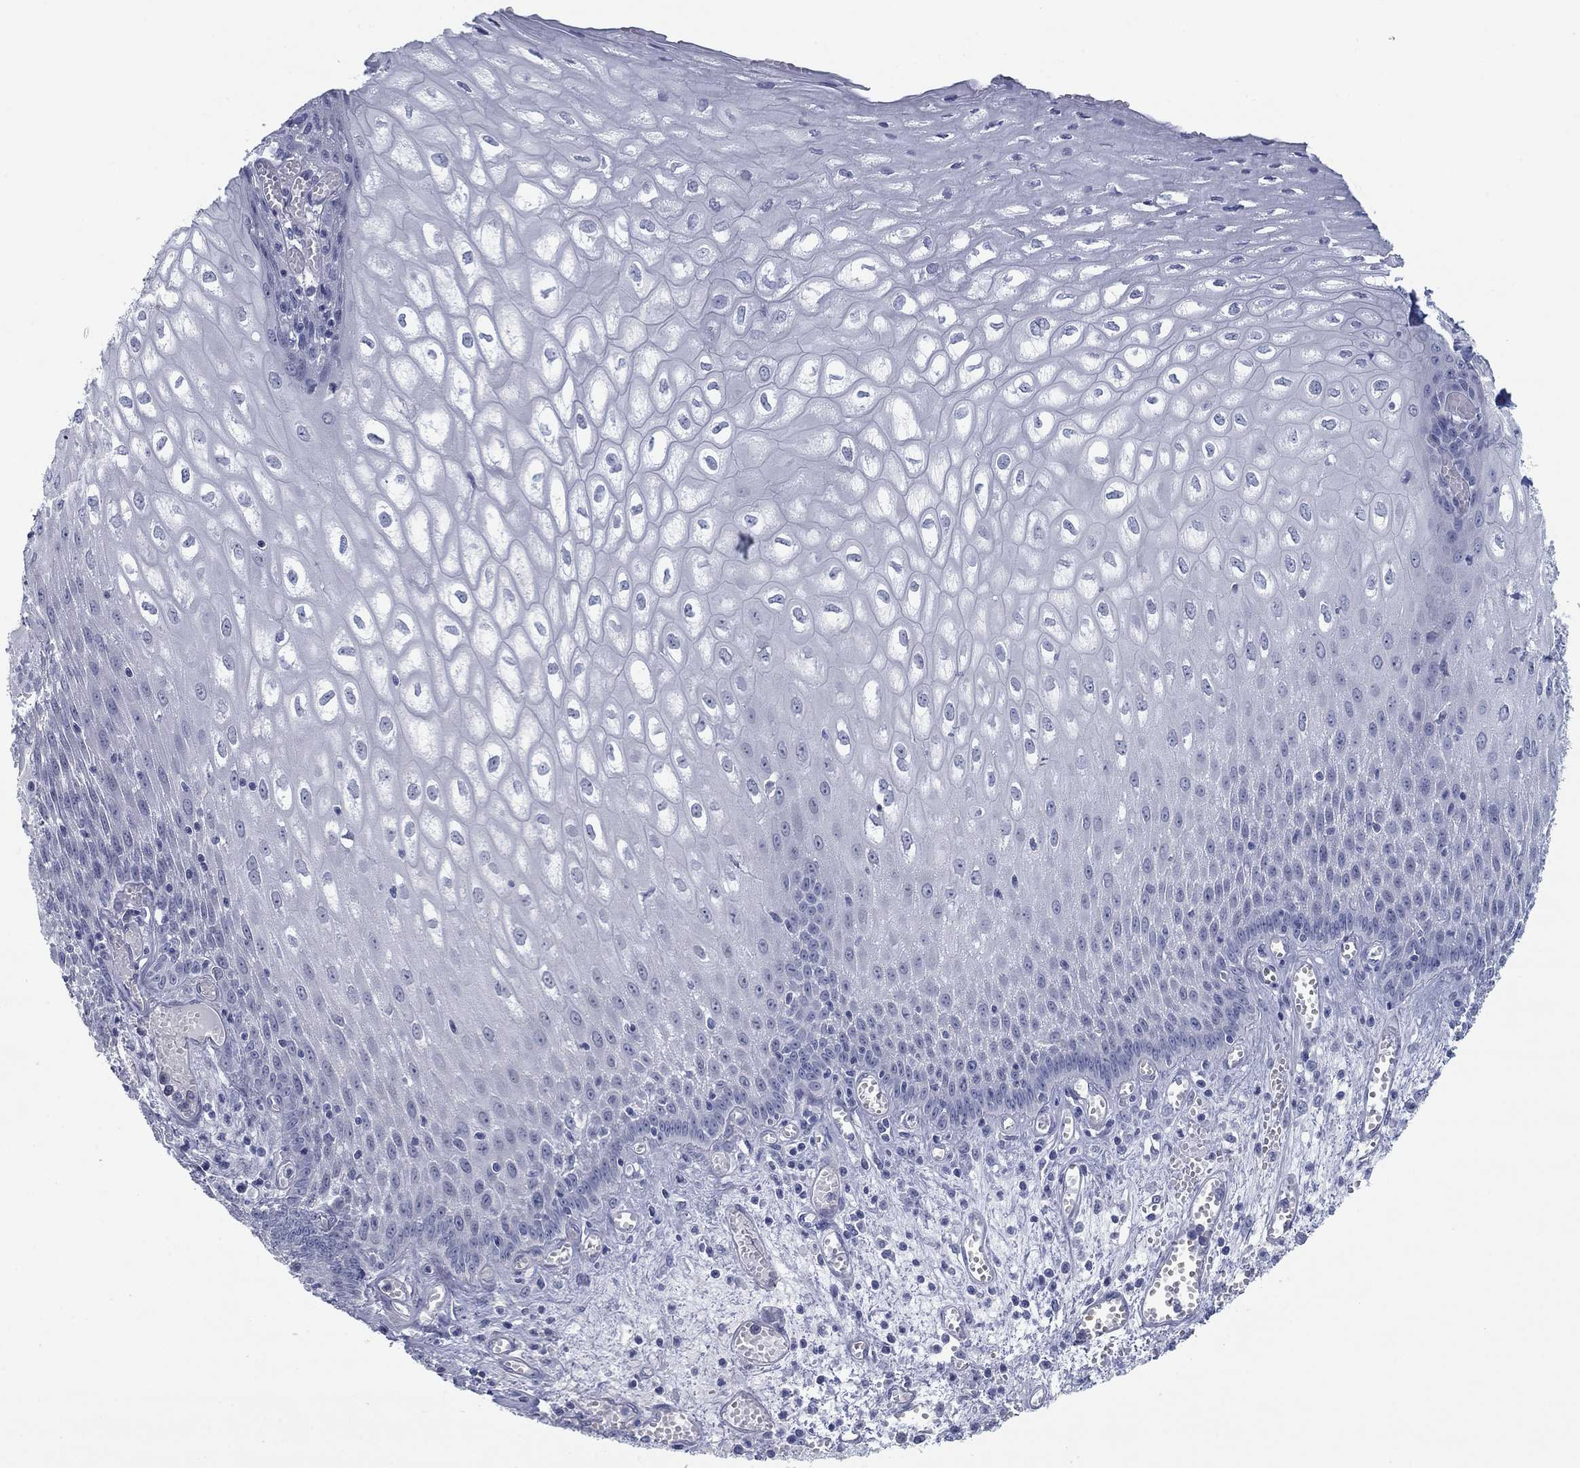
{"staining": {"intensity": "negative", "quantity": "none", "location": "none"}, "tissue": "esophagus", "cell_type": "Squamous epithelial cells", "image_type": "normal", "snomed": [{"axis": "morphology", "description": "Normal tissue, NOS"}, {"axis": "topography", "description": "Esophagus"}], "caption": "Squamous epithelial cells show no significant protein expression in unremarkable esophagus. (IHC, brightfield microscopy, high magnification).", "gene": "DNAL1", "patient": {"sex": "male", "age": 58}}